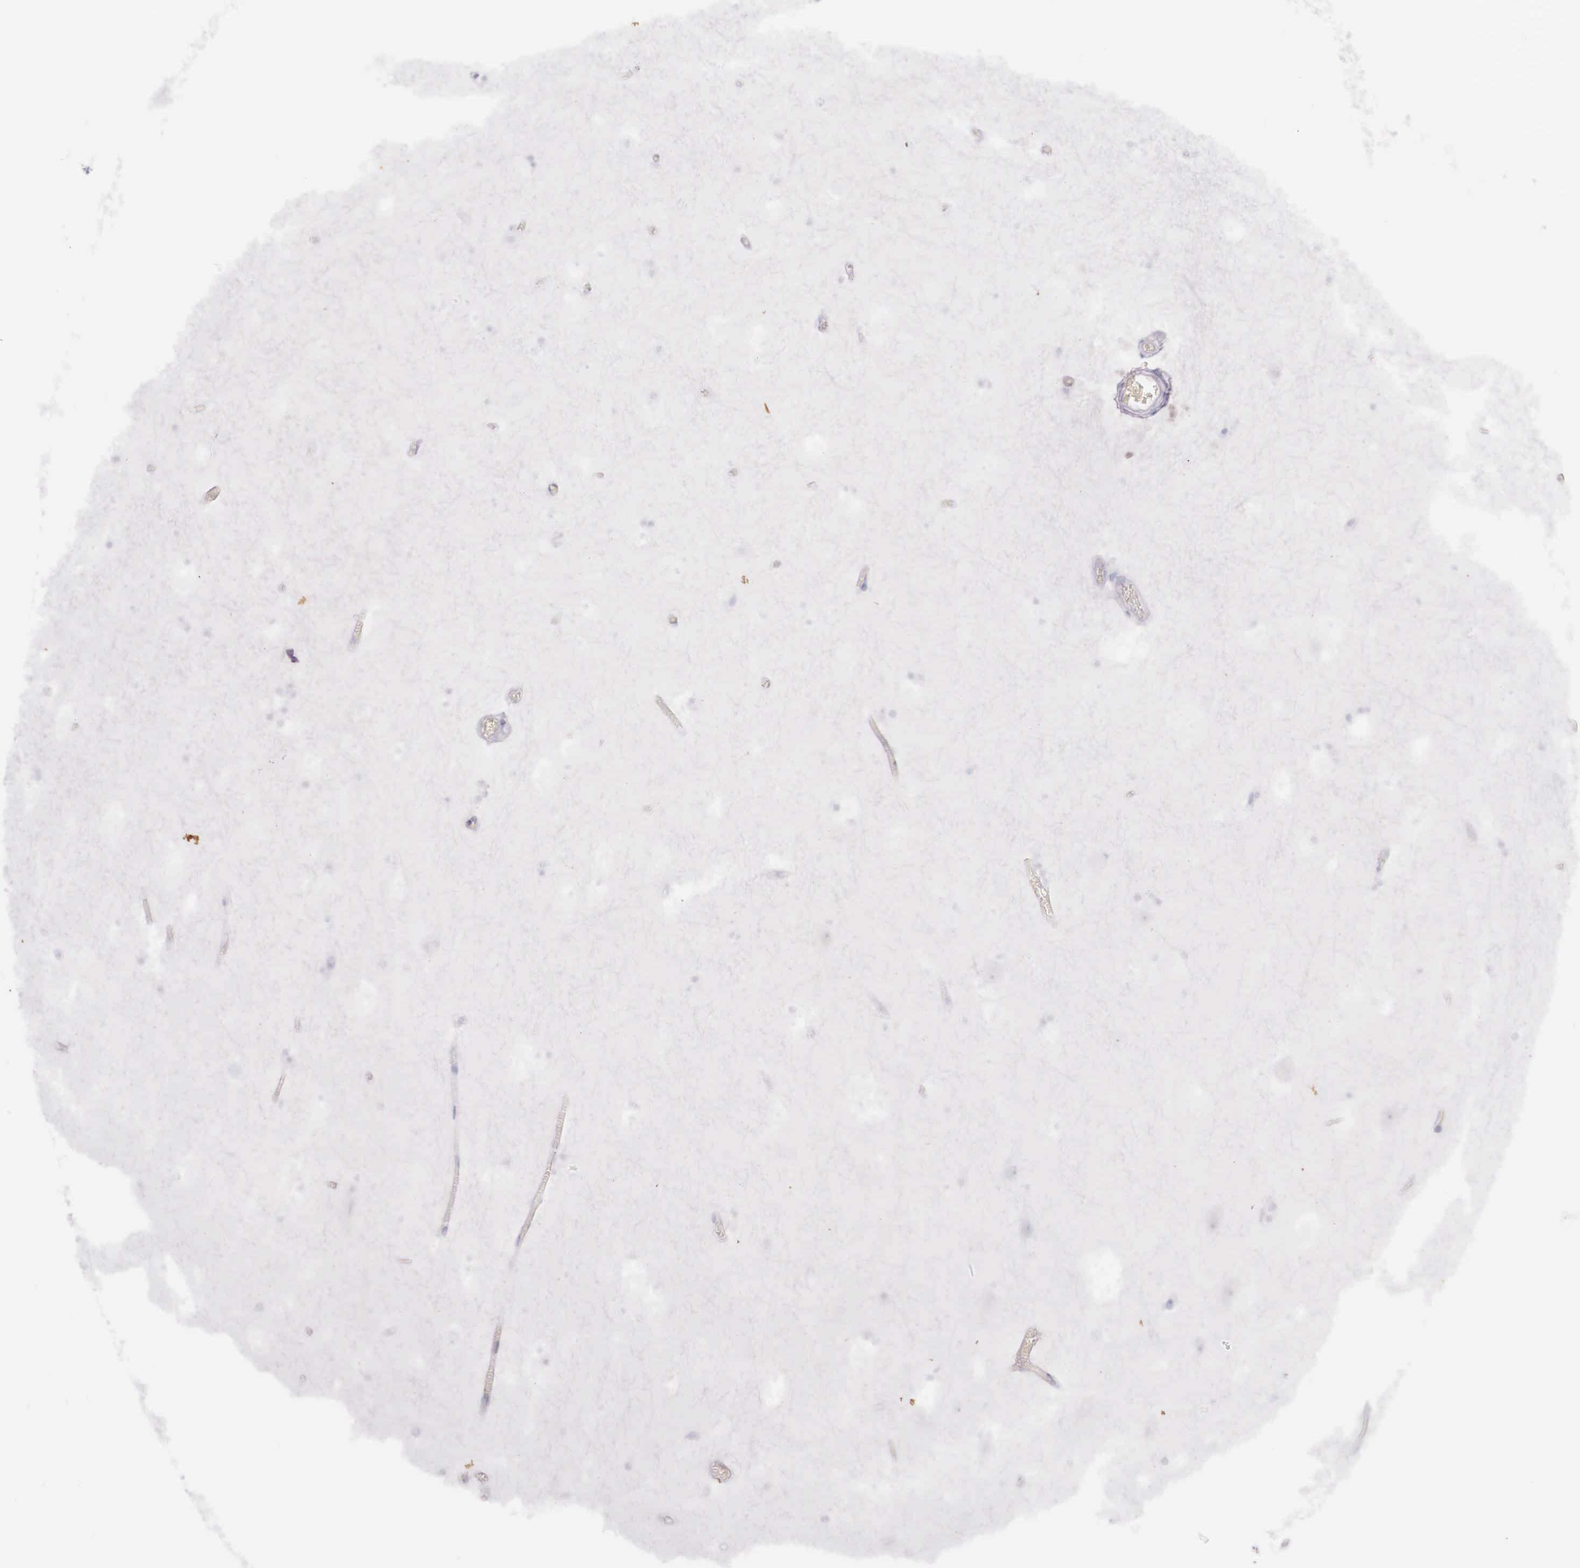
{"staining": {"intensity": "weak", "quantity": "<25%", "location": "cytoplasmic/membranous"}, "tissue": "hippocampus", "cell_type": "Glial cells", "image_type": "normal", "snomed": [{"axis": "morphology", "description": "Normal tissue, NOS"}, {"axis": "topography", "description": "Hippocampus"}], "caption": "Immunohistochemistry (IHC) of benign human hippocampus shows no expression in glial cells. (DAB (3,3'-diaminobenzidine) immunohistochemistry (IHC), high magnification).", "gene": "KRT14", "patient": {"sex": "male", "age": 45}}